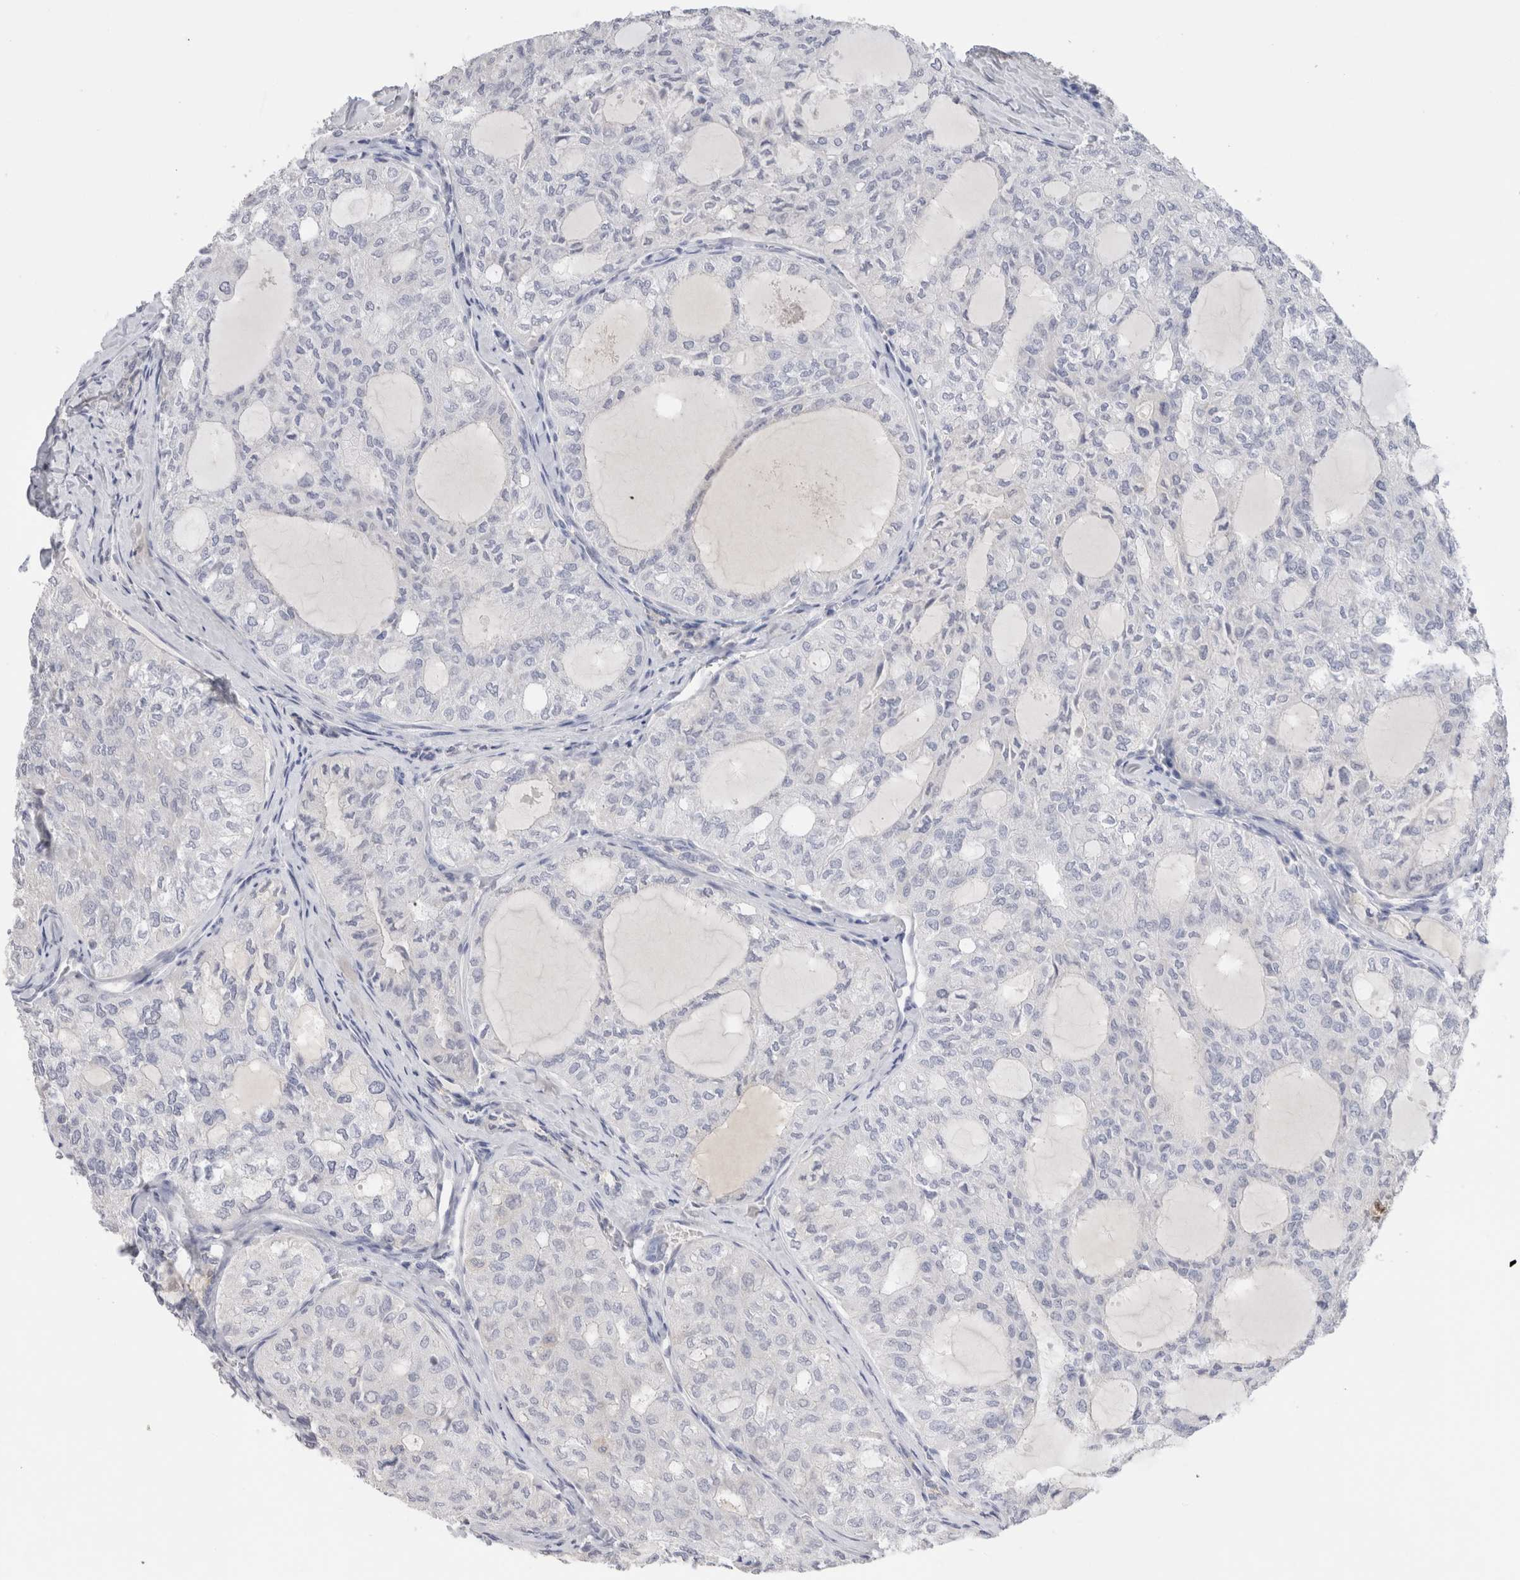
{"staining": {"intensity": "negative", "quantity": "none", "location": "none"}, "tissue": "thyroid cancer", "cell_type": "Tumor cells", "image_type": "cancer", "snomed": [{"axis": "morphology", "description": "Follicular adenoma carcinoma, NOS"}, {"axis": "topography", "description": "Thyroid gland"}], "caption": "IHC image of human thyroid cancer stained for a protein (brown), which displays no expression in tumor cells.", "gene": "LAMP3", "patient": {"sex": "male", "age": 75}}